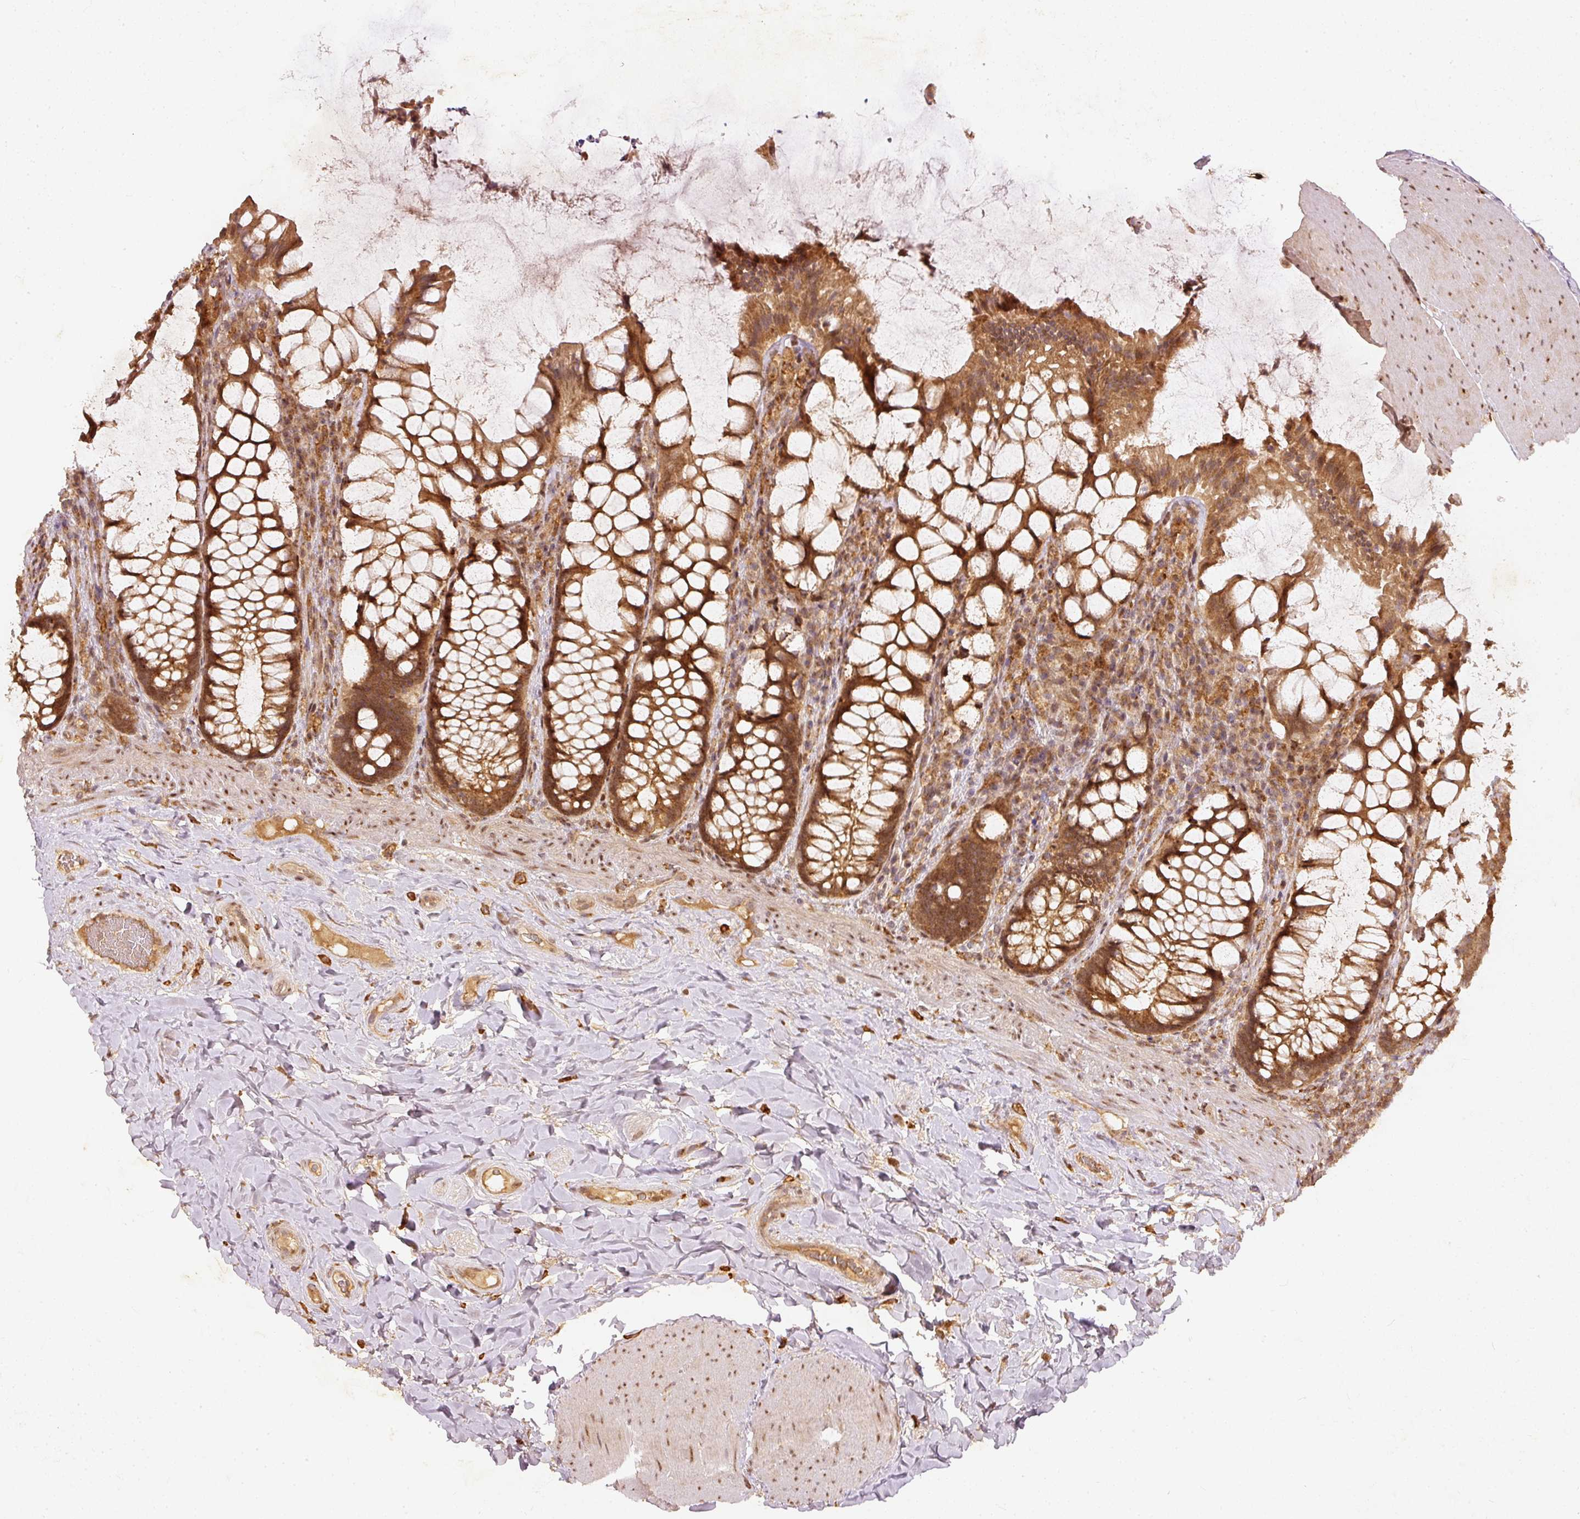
{"staining": {"intensity": "moderate", "quantity": ">75%", "location": "cytoplasmic/membranous"}, "tissue": "rectum", "cell_type": "Glandular cells", "image_type": "normal", "snomed": [{"axis": "morphology", "description": "Normal tissue, NOS"}, {"axis": "topography", "description": "Rectum"}], "caption": "Benign rectum exhibits moderate cytoplasmic/membranous expression in about >75% of glandular cells, visualized by immunohistochemistry. Using DAB (brown) and hematoxylin (blue) stains, captured at high magnification using brightfield microscopy.", "gene": "ZNF580", "patient": {"sex": "female", "age": 58}}